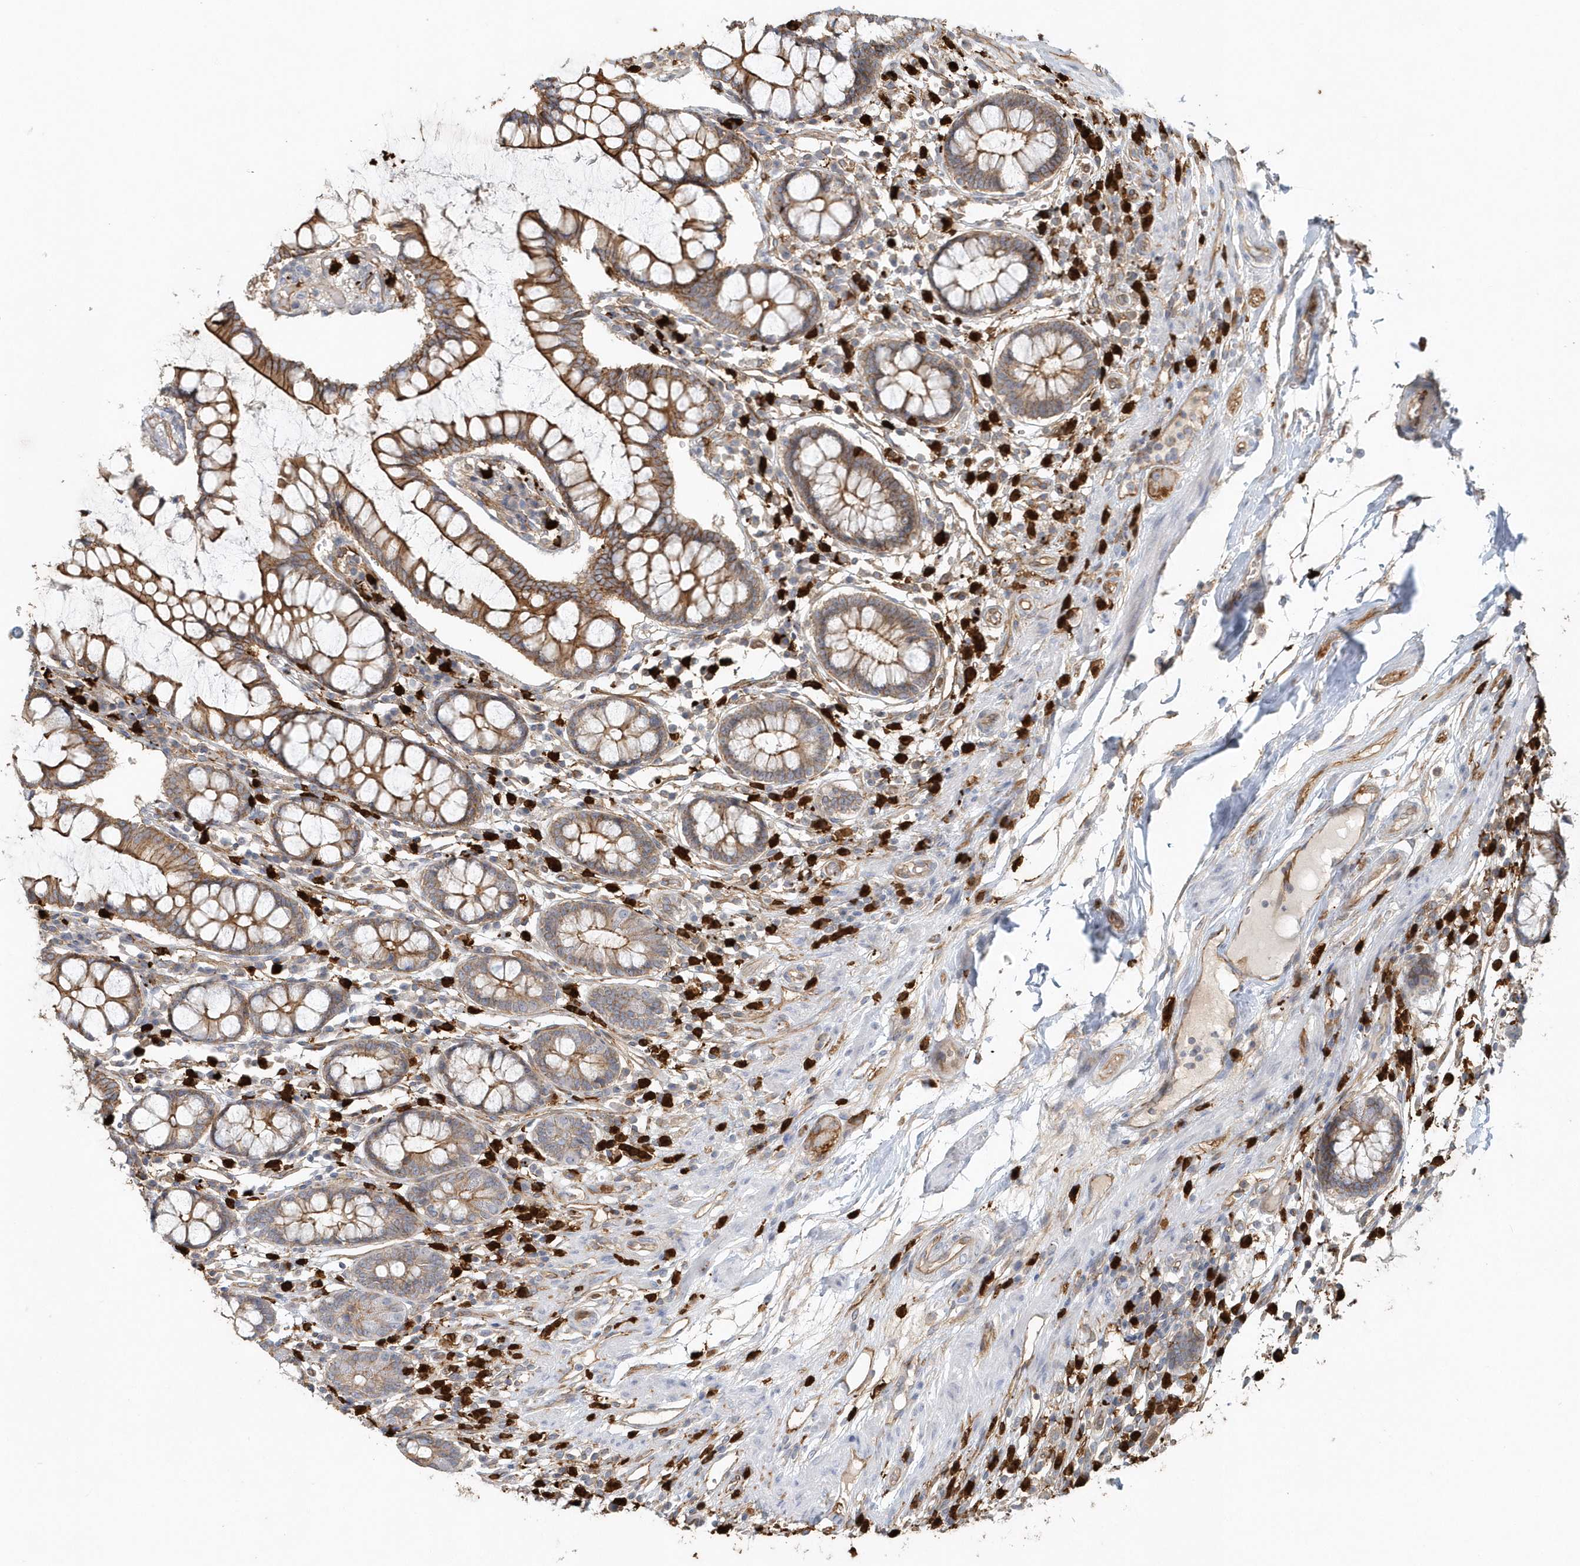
{"staining": {"intensity": "moderate", "quantity": ">75%", "location": "cytoplasmic/membranous"}, "tissue": "colon", "cell_type": "Endothelial cells", "image_type": "normal", "snomed": [{"axis": "morphology", "description": "Normal tissue, NOS"}, {"axis": "topography", "description": "Colon"}], "caption": "Immunohistochemistry (IHC) of unremarkable human colon reveals medium levels of moderate cytoplasmic/membranous expression in about >75% of endothelial cells. (Stains: DAB in brown, nuclei in blue, Microscopy: brightfield microscopy at high magnification).", "gene": "DNAH1", "patient": {"sex": "female", "age": 79}}